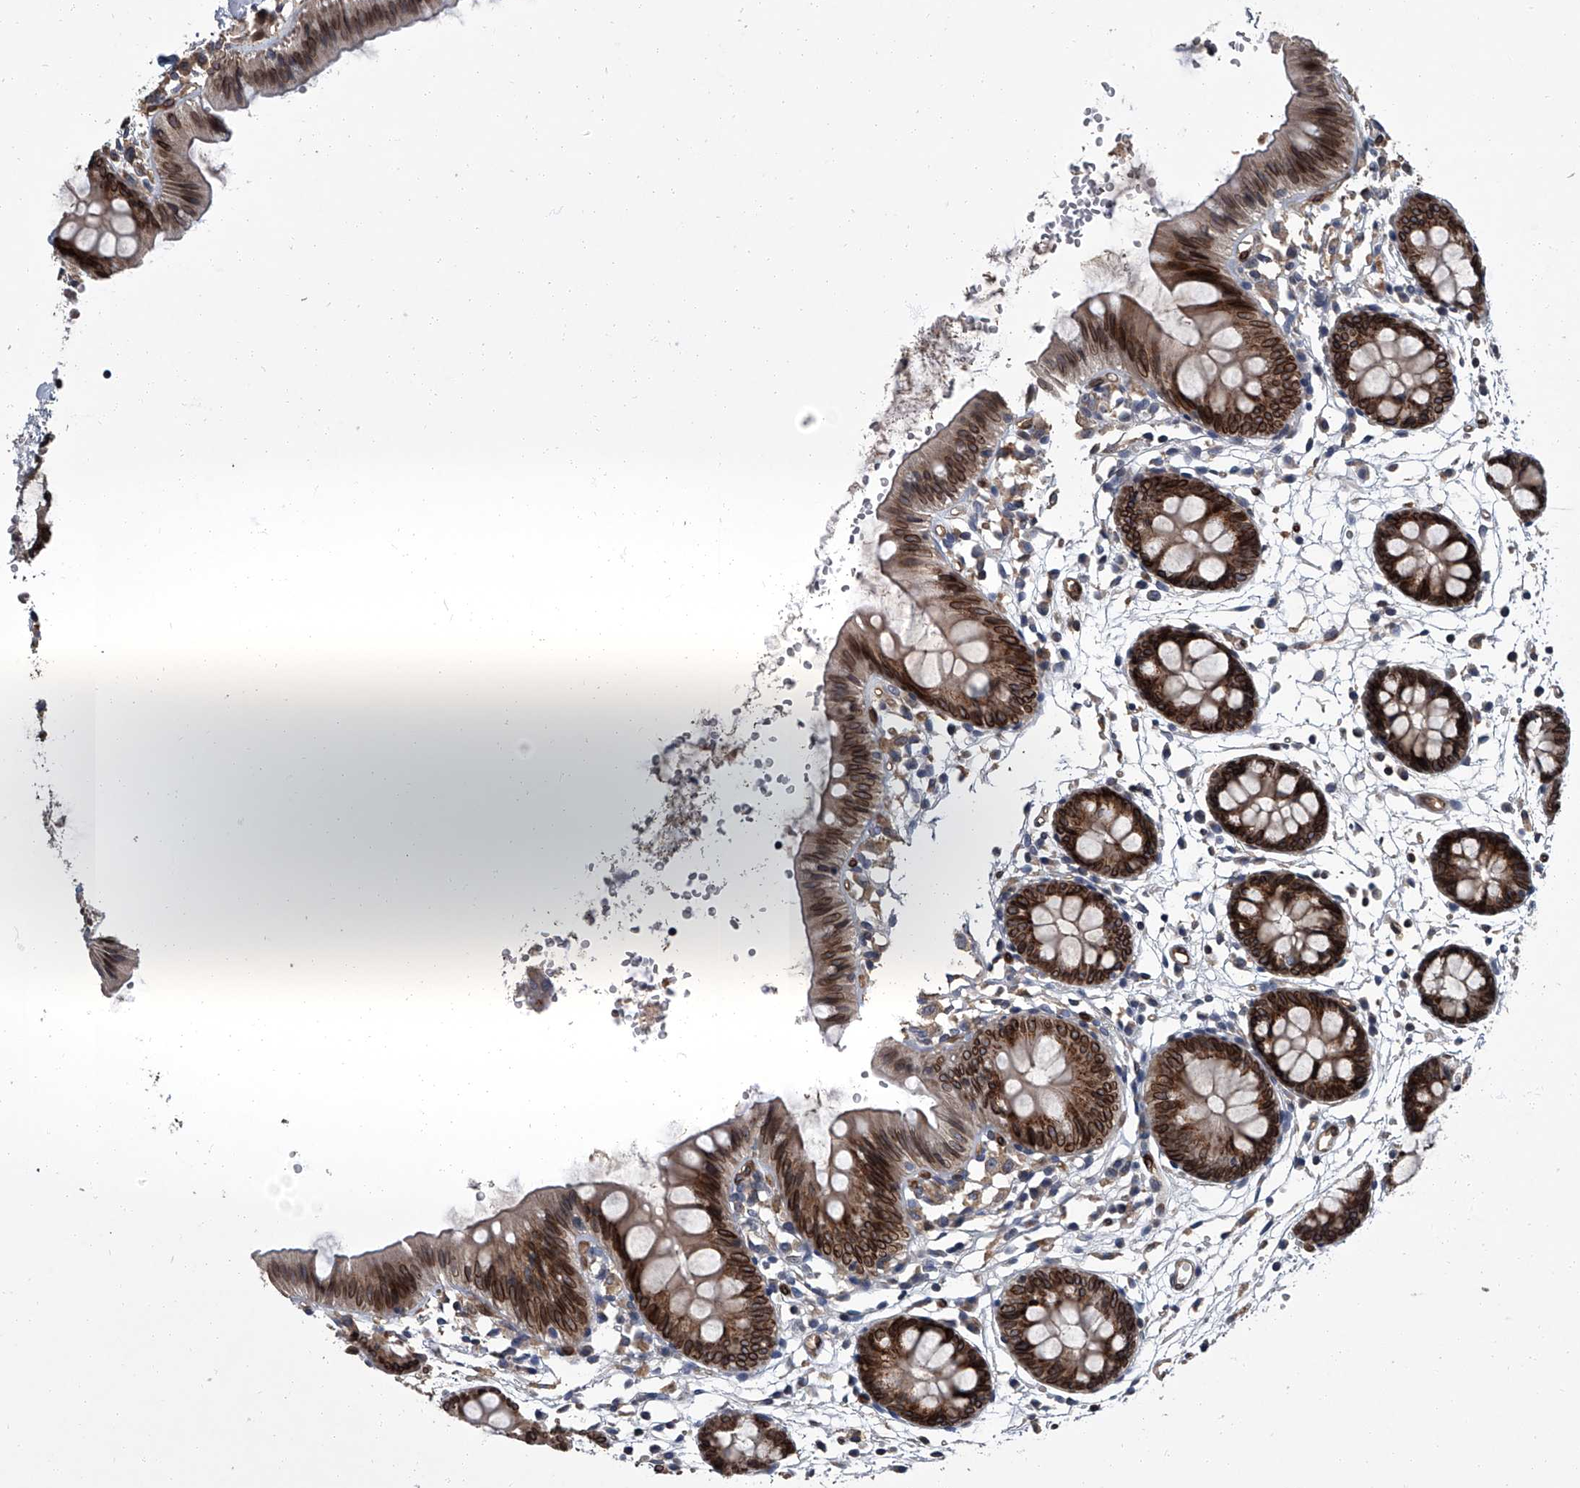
{"staining": {"intensity": "strong", "quantity": ">75%", "location": "cytoplasmic/membranous,nuclear"}, "tissue": "colon", "cell_type": "Endothelial cells", "image_type": "normal", "snomed": [{"axis": "morphology", "description": "Normal tissue, NOS"}, {"axis": "topography", "description": "Colon"}], "caption": "Protein staining of benign colon displays strong cytoplasmic/membranous,nuclear staining in approximately >75% of endothelial cells.", "gene": "LRRC8C", "patient": {"sex": "male", "age": 56}}